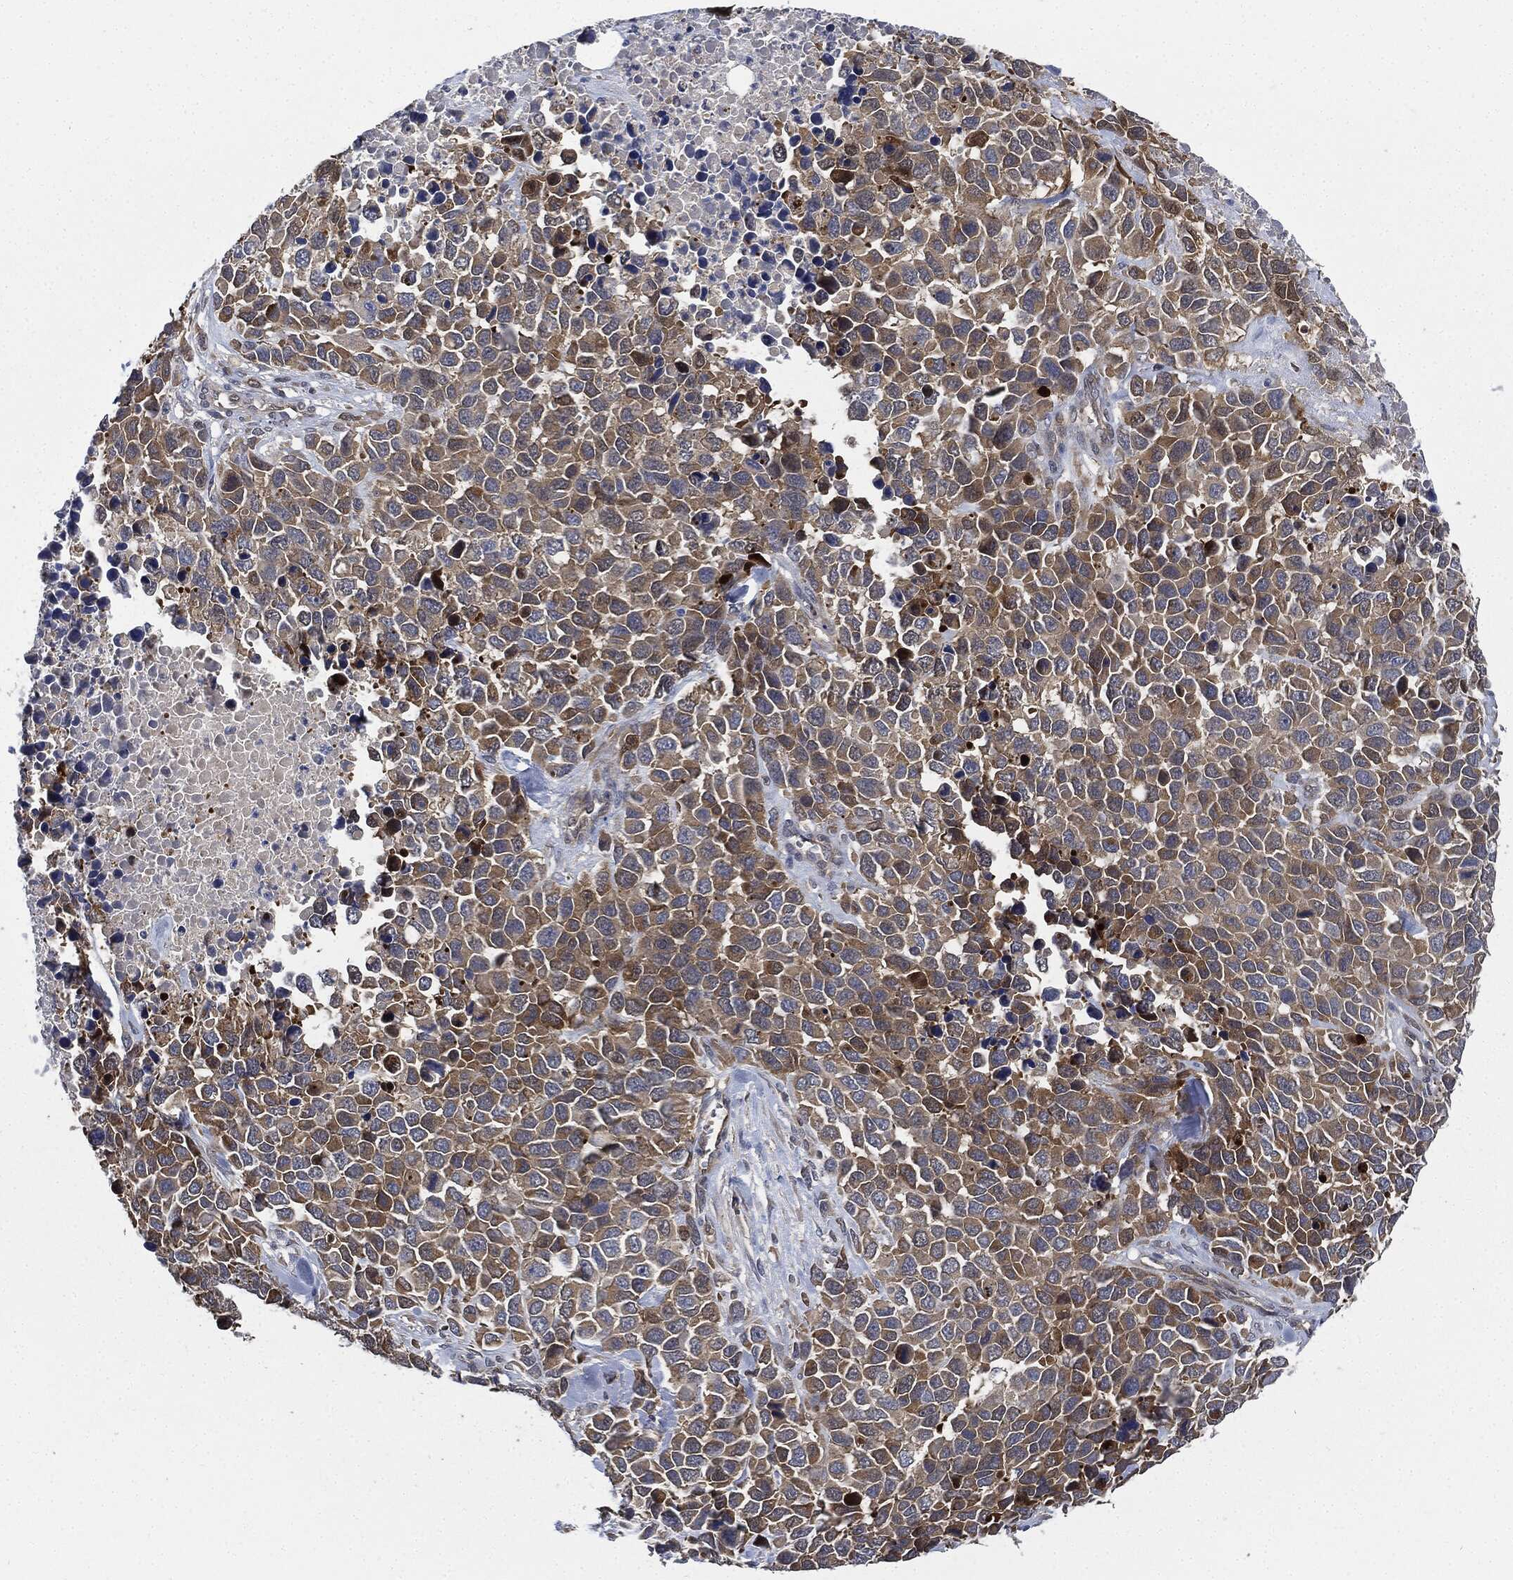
{"staining": {"intensity": "weak", "quantity": "25%-75%", "location": "cytoplasmic/membranous"}, "tissue": "melanoma", "cell_type": "Tumor cells", "image_type": "cancer", "snomed": [{"axis": "morphology", "description": "Malignant melanoma, Metastatic site"}, {"axis": "topography", "description": "Skin"}], "caption": "Tumor cells exhibit weak cytoplasmic/membranous staining in approximately 25%-75% of cells in melanoma. (DAB IHC, brown staining for protein, blue staining for nuclei).", "gene": "PRDX2", "patient": {"sex": "male", "age": 84}}